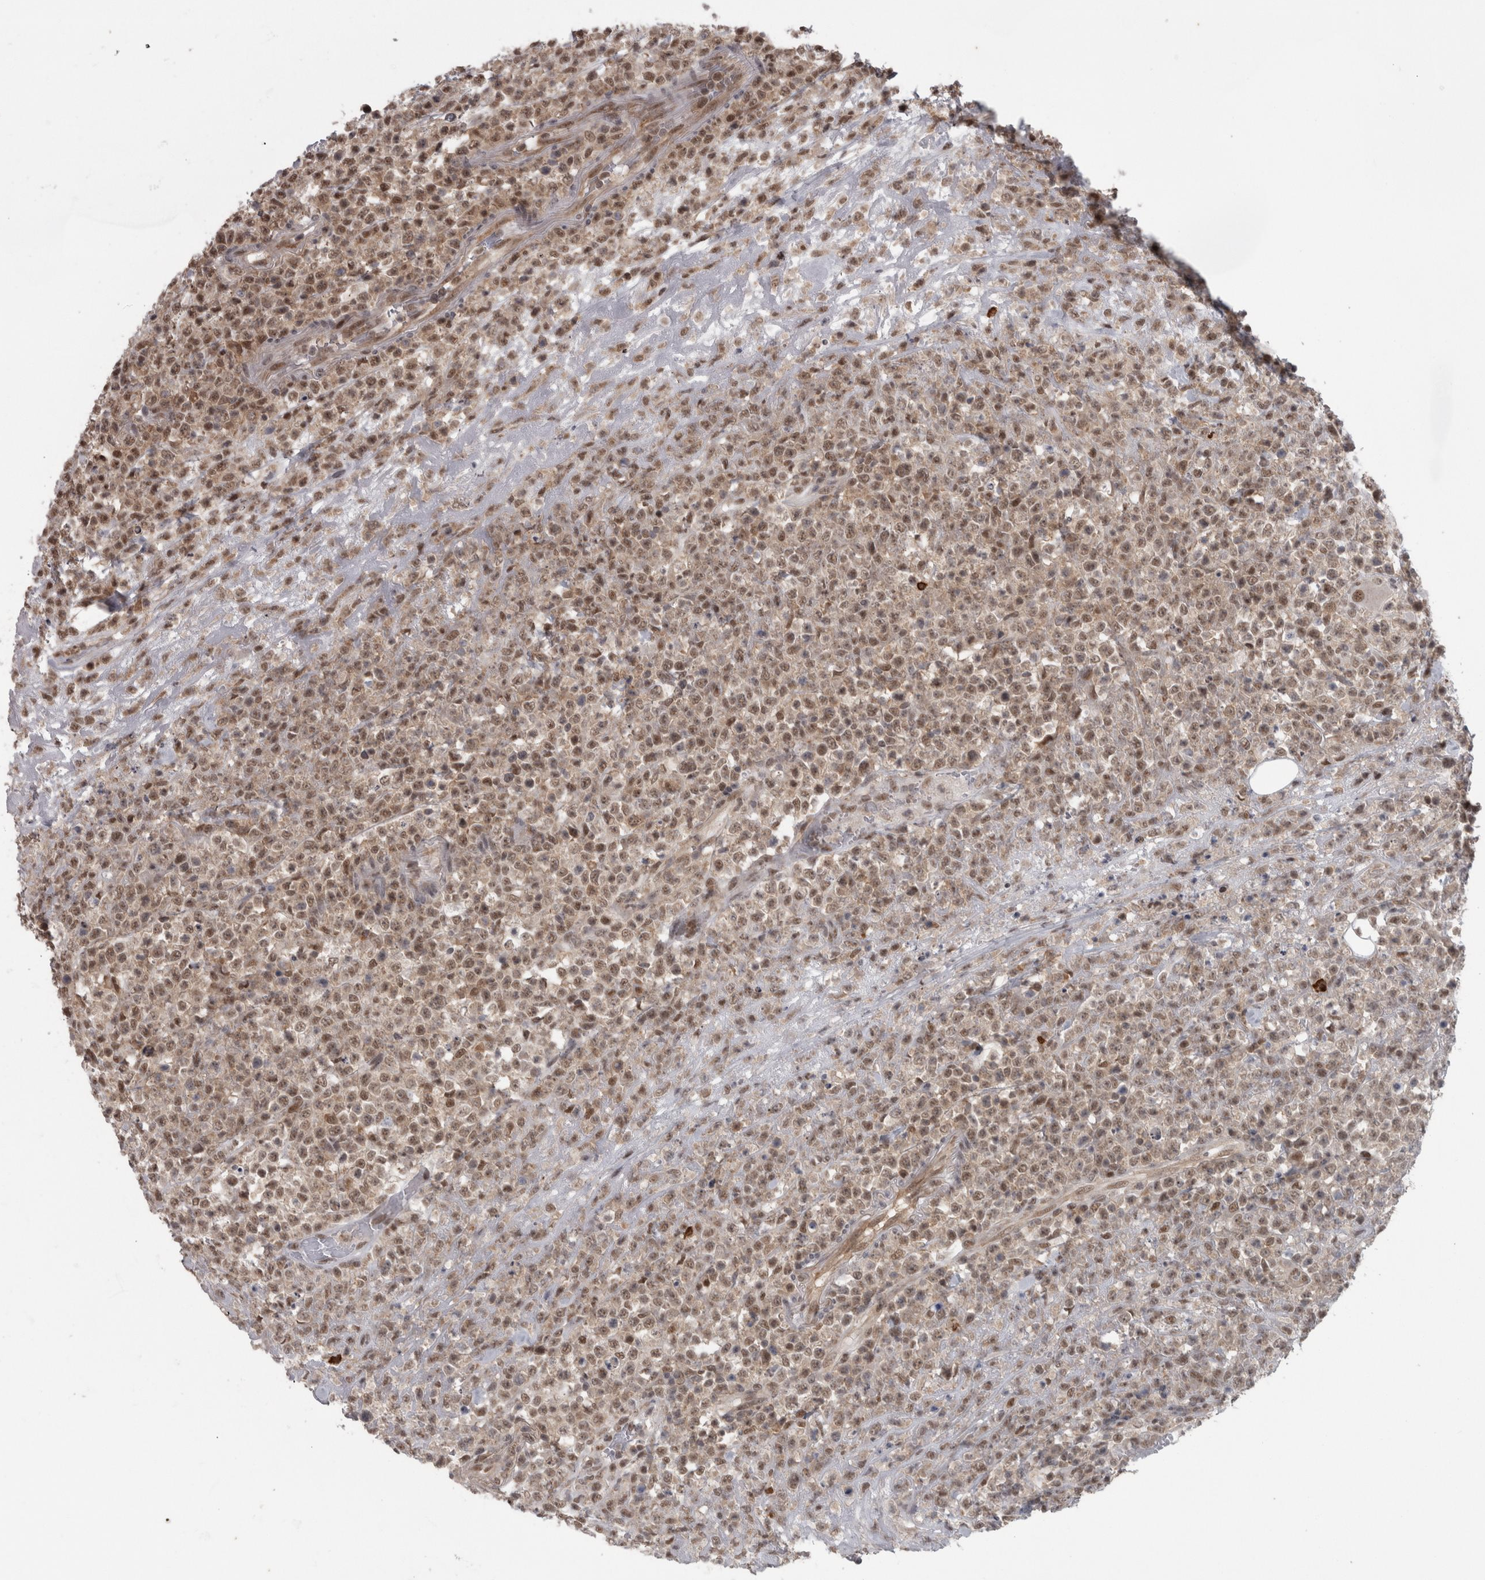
{"staining": {"intensity": "moderate", "quantity": ">75%", "location": "nuclear"}, "tissue": "lymphoma", "cell_type": "Tumor cells", "image_type": "cancer", "snomed": [{"axis": "morphology", "description": "Malignant lymphoma, non-Hodgkin's type, High grade"}, {"axis": "topography", "description": "Colon"}], "caption": "Immunohistochemistry micrograph of lymphoma stained for a protein (brown), which demonstrates medium levels of moderate nuclear positivity in about >75% of tumor cells.", "gene": "MICU3", "patient": {"sex": "female", "age": 53}}